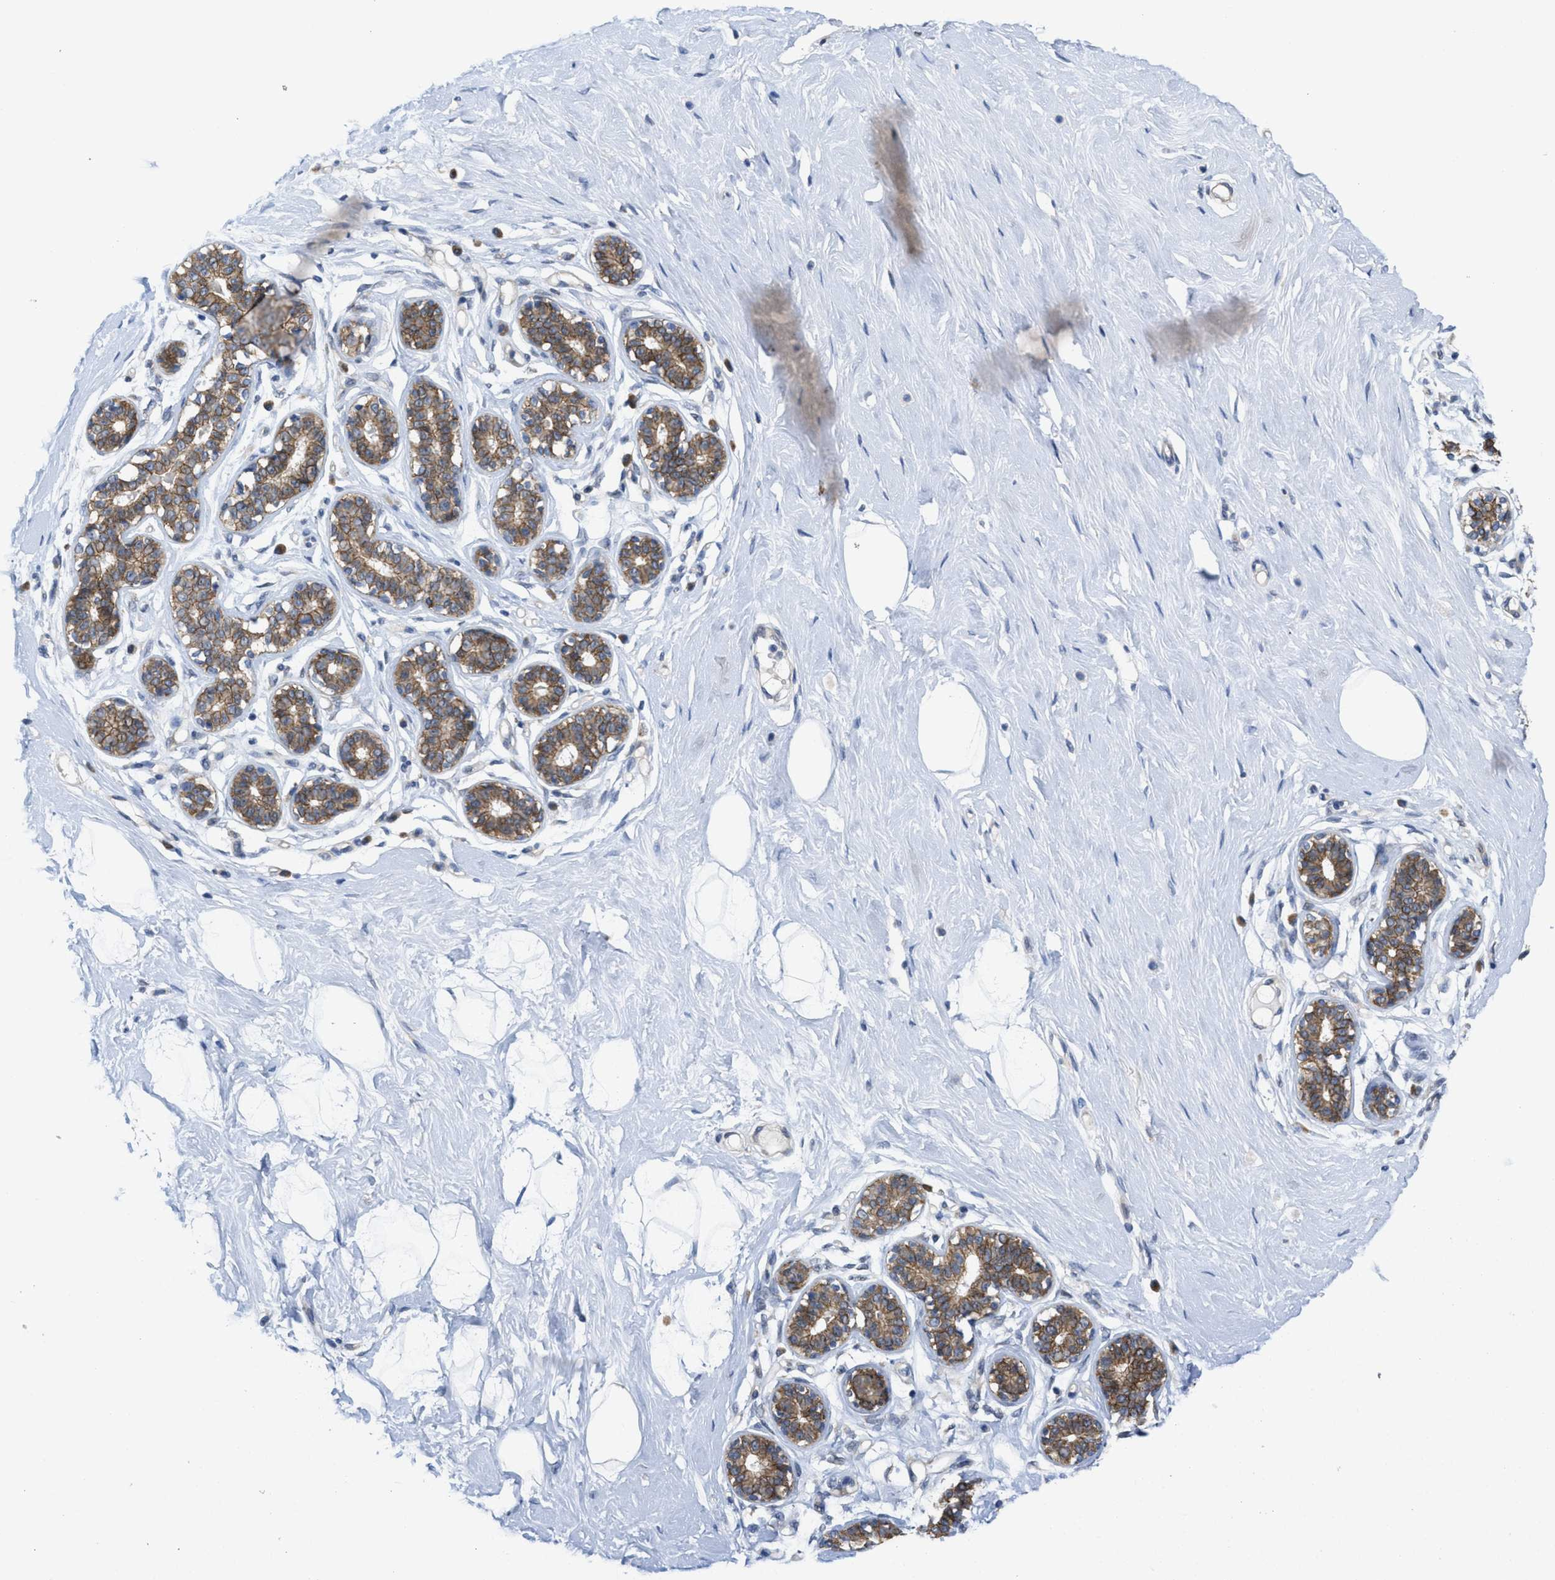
{"staining": {"intensity": "negative", "quantity": "none", "location": "none"}, "tissue": "breast", "cell_type": "Adipocytes", "image_type": "normal", "snomed": [{"axis": "morphology", "description": "Normal tissue, NOS"}, {"axis": "topography", "description": "Breast"}], "caption": "A high-resolution image shows immunohistochemistry staining of benign breast, which displays no significant positivity in adipocytes.", "gene": "CDPF1", "patient": {"sex": "female", "age": 23}}